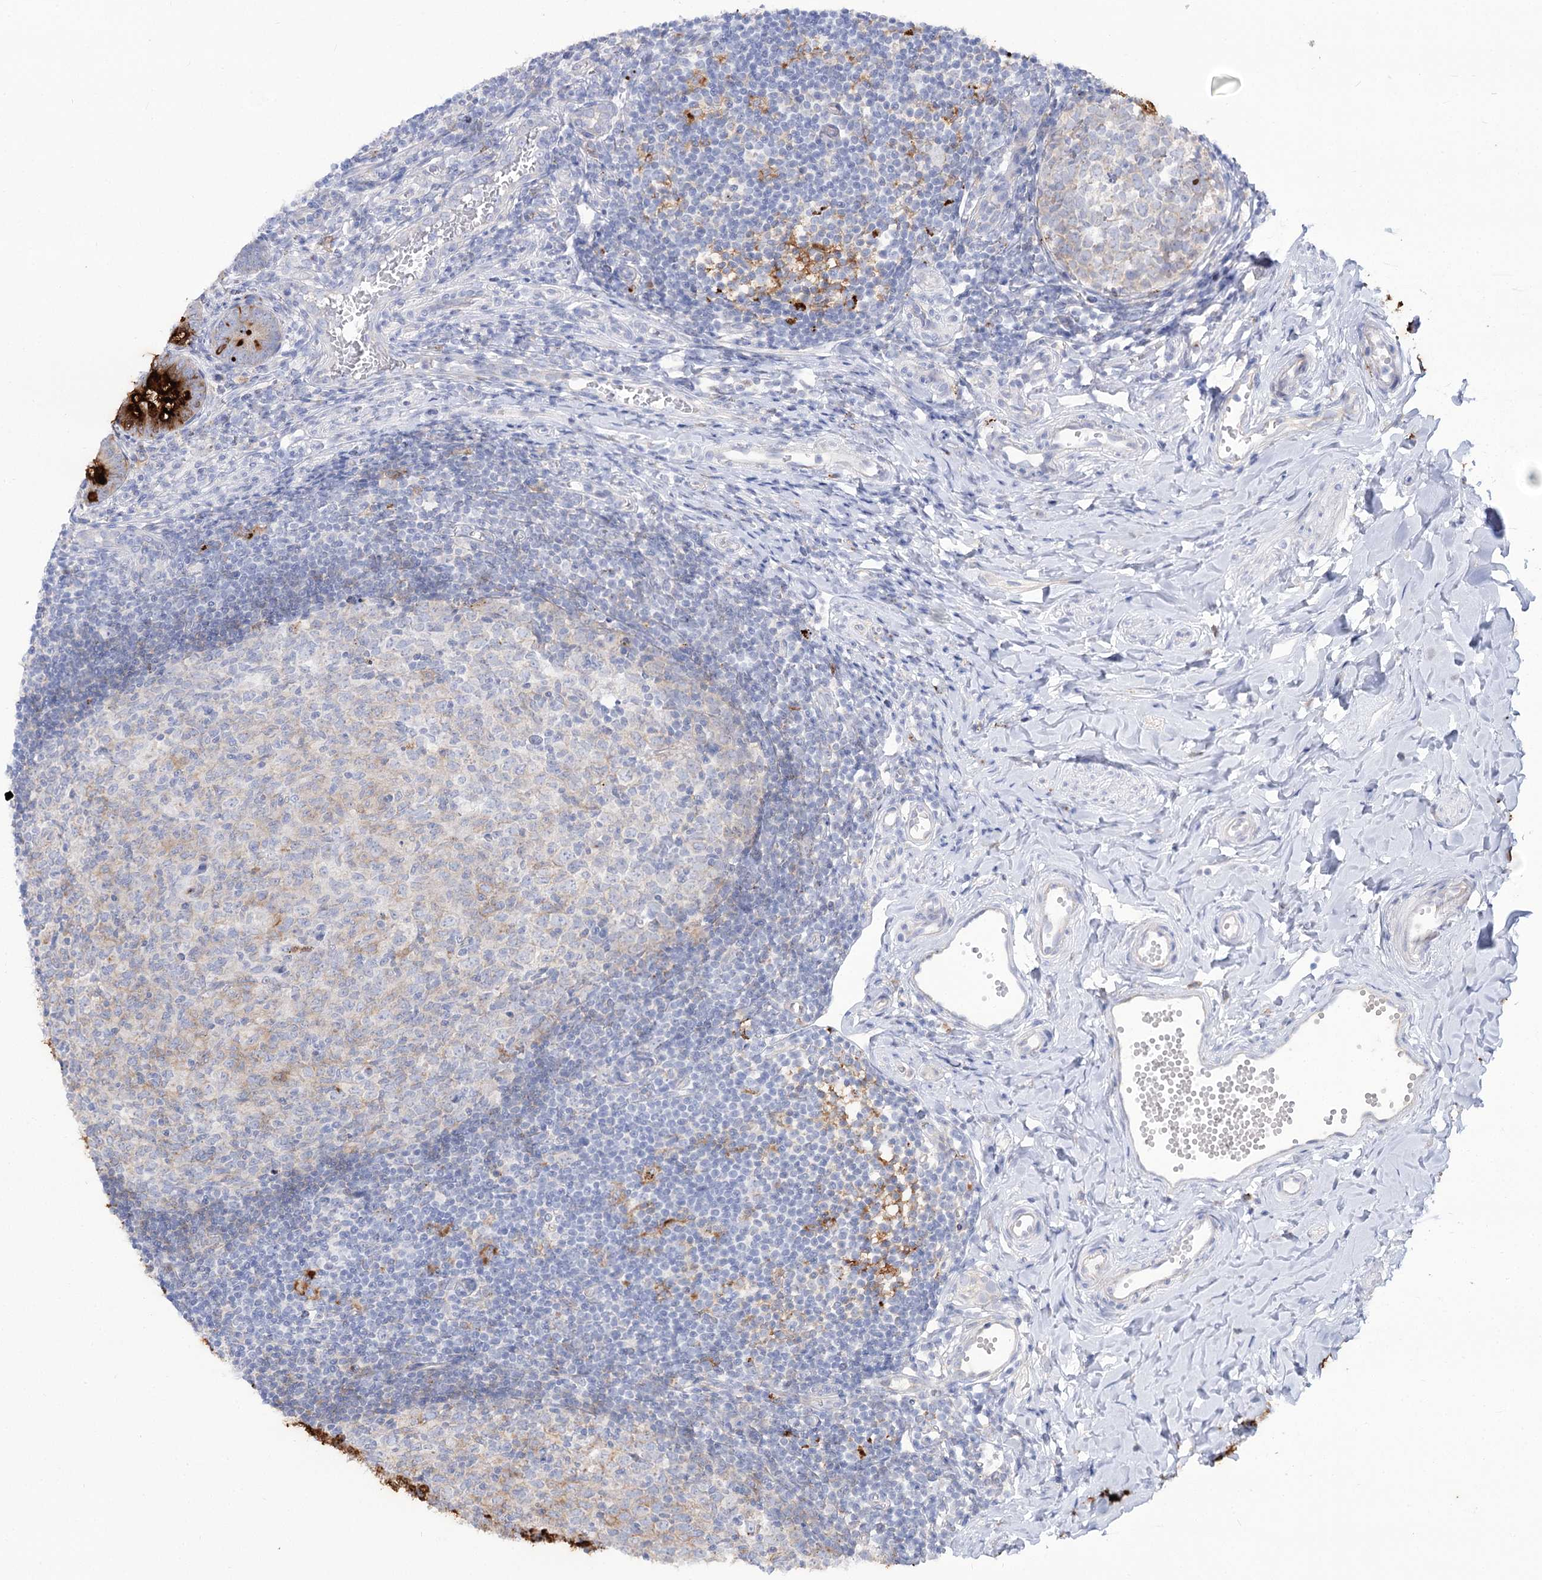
{"staining": {"intensity": "strong", "quantity": ">75%", "location": "cytoplasmic/membranous"}, "tissue": "appendix", "cell_type": "Glandular cells", "image_type": "normal", "snomed": [{"axis": "morphology", "description": "Normal tissue, NOS"}, {"axis": "topography", "description": "Appendix"}], "caption": "Approximately >75% of glandular cells in unremarkable human appendix exhibit strong cytoplasmic/membranous protein expression as visualized by brown immunohistochemical staining.", "gene": "SUOX", "patient": {"sex": "male", "age": 14}}